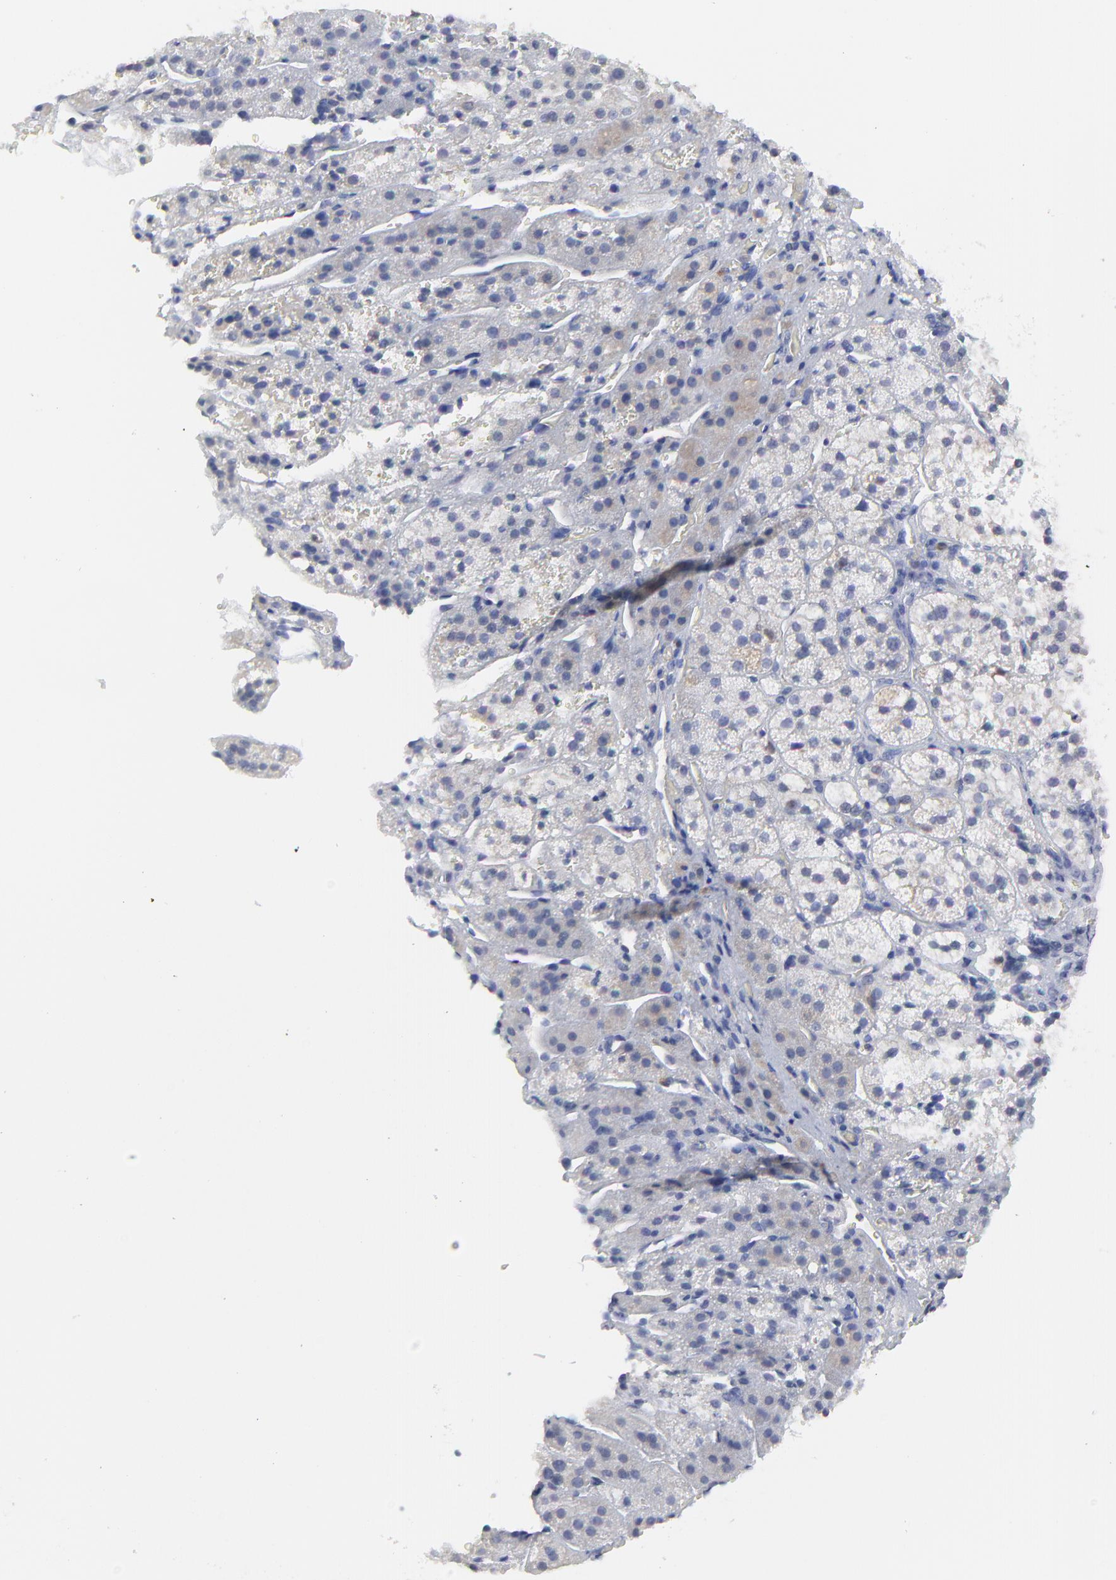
{"staining": {"intensity": "weak", "quantity": "<25%", "location": "cytoplasmic/membranous"}, "tissue": "adrenal gland", "cell_type": "Glandular cells", "image_type": "normal", "snomed": [{"axis": "morphology", "description": "Normal tissue, NOS"}, {"axis": "topography", "description": "Adrenal gland"}], "caption": "Image shows no significant protein positivity in glandular cells of benign adrenal gland.", "gene": "NCAPH", "patient": {"sex": "female", "age": 44}}